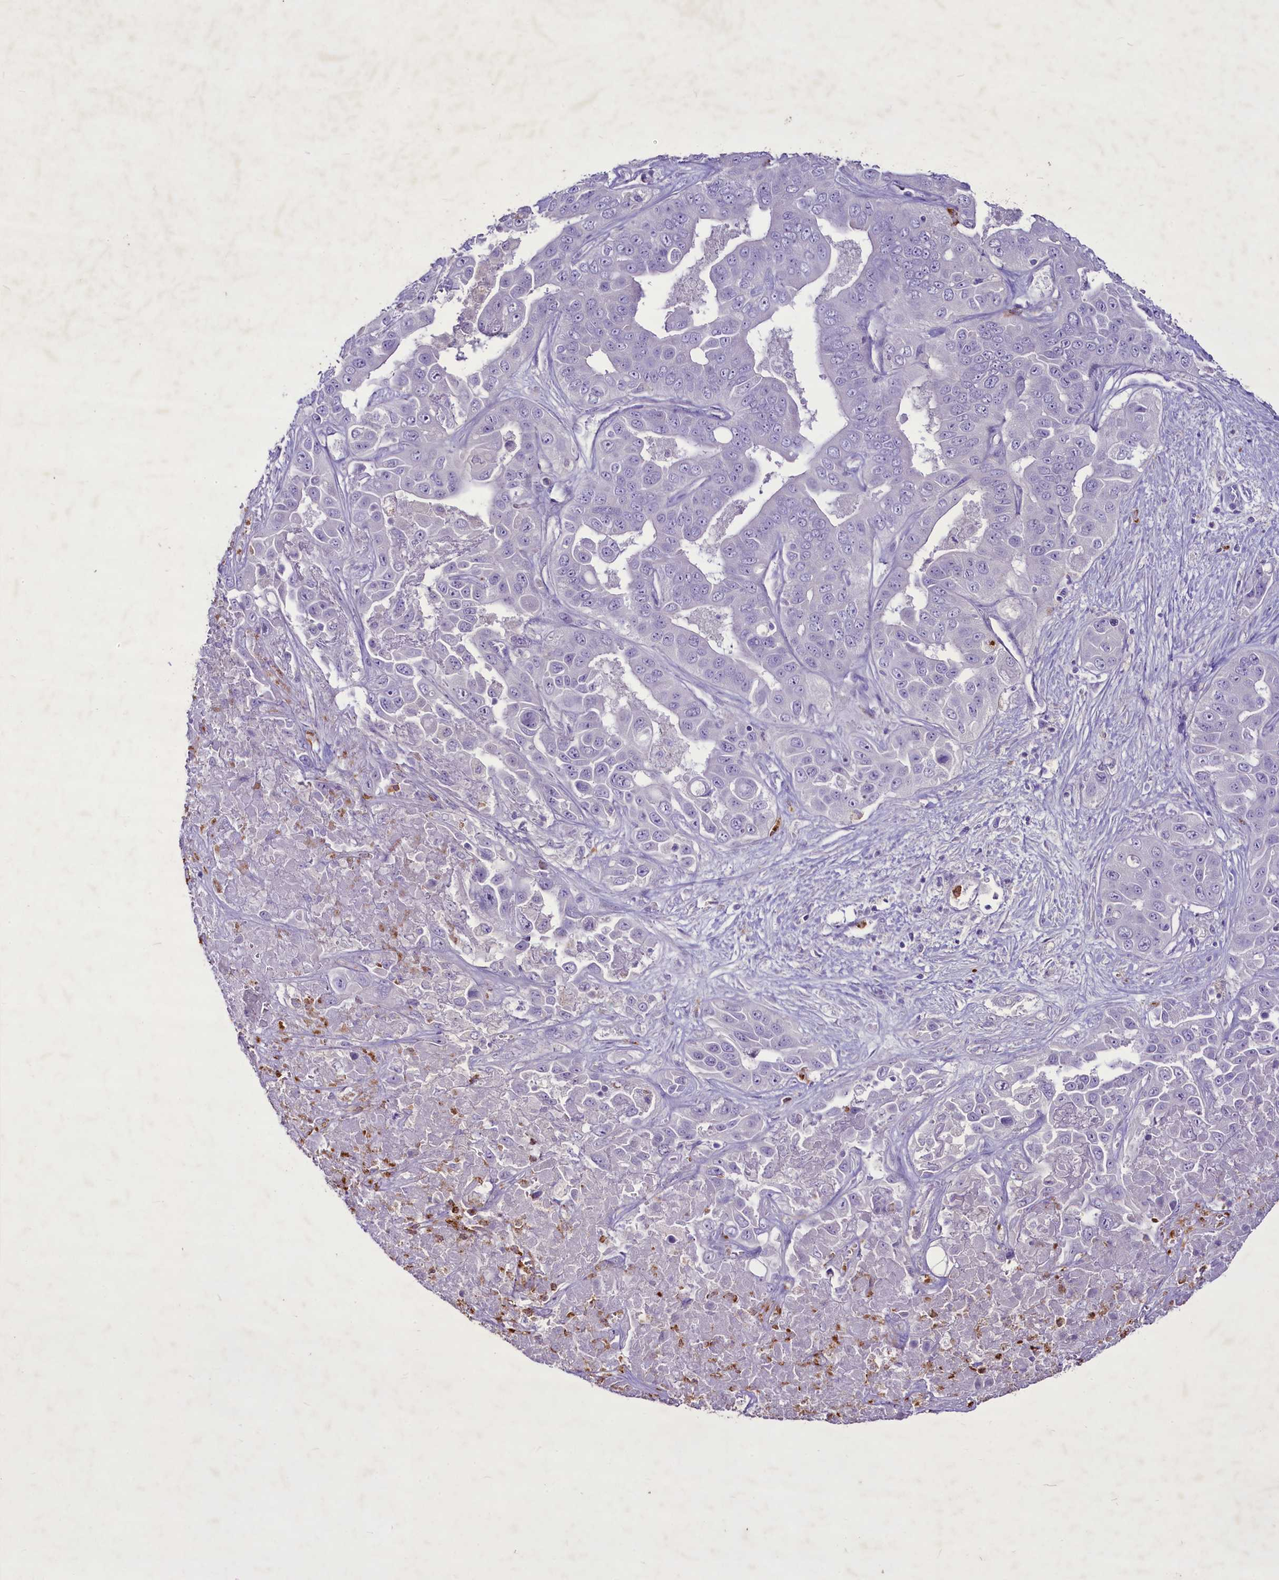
{"staining": {"intensity": "negative", "quantity": "none", "location": "none"}, "tissue": "liver cancer", "cell_type": "Tumor cells", "image_type": "cancer", "snomed": [{"axis": "morphology", "description": "Cholangiocarcinoma"}, {"axis": "topography", "description": "Liver"}], "caption": "The photomicrograph shows no significant positivity in tumor cells of liver cancer (cholangiocarcinoma).", "gene": "FAM209B", "patient": {"sex": "female", "age": 52}}